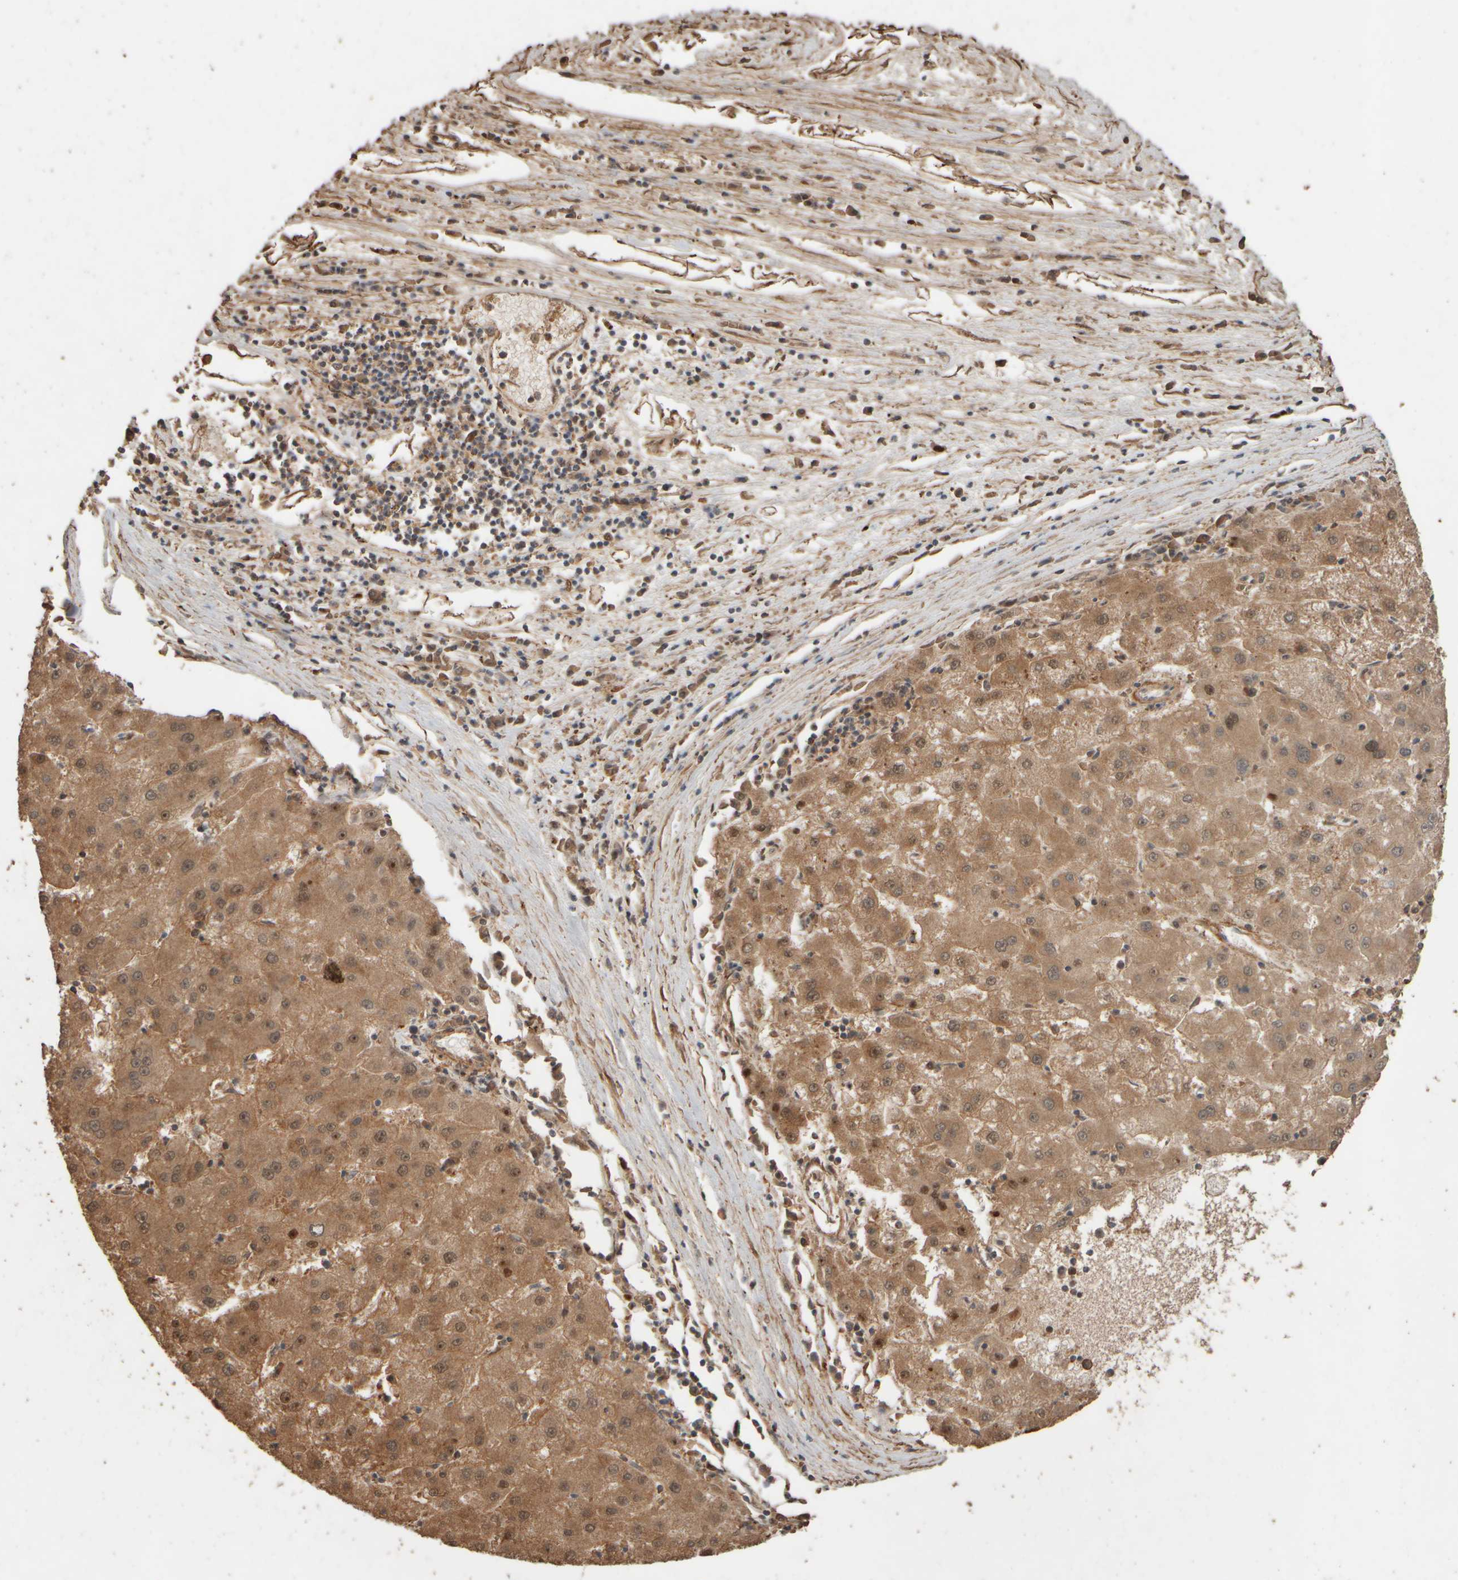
{"staining": {"intensity": "moderate", "quantity": ">75%", "location": "cytoplasmic/membranous,nuclear"}, "tissue": "liver cancer", "cell_type": "Tumor cells", "image_type": "cancer", "snomed": [{"axis": "morphology", "description": "Carcinoma, Hepatocellular, NOS"}, {"axis": "topography", "description": "Liver"}], "caption": "Moderate cytoplasmic/membranous and nuclear staining is appreciated in approximately >75% of tumor cells in liver hepatocellular carcinoma.", "gene": "SPHK1", "patient": {"sex": "male", "age": 72}}